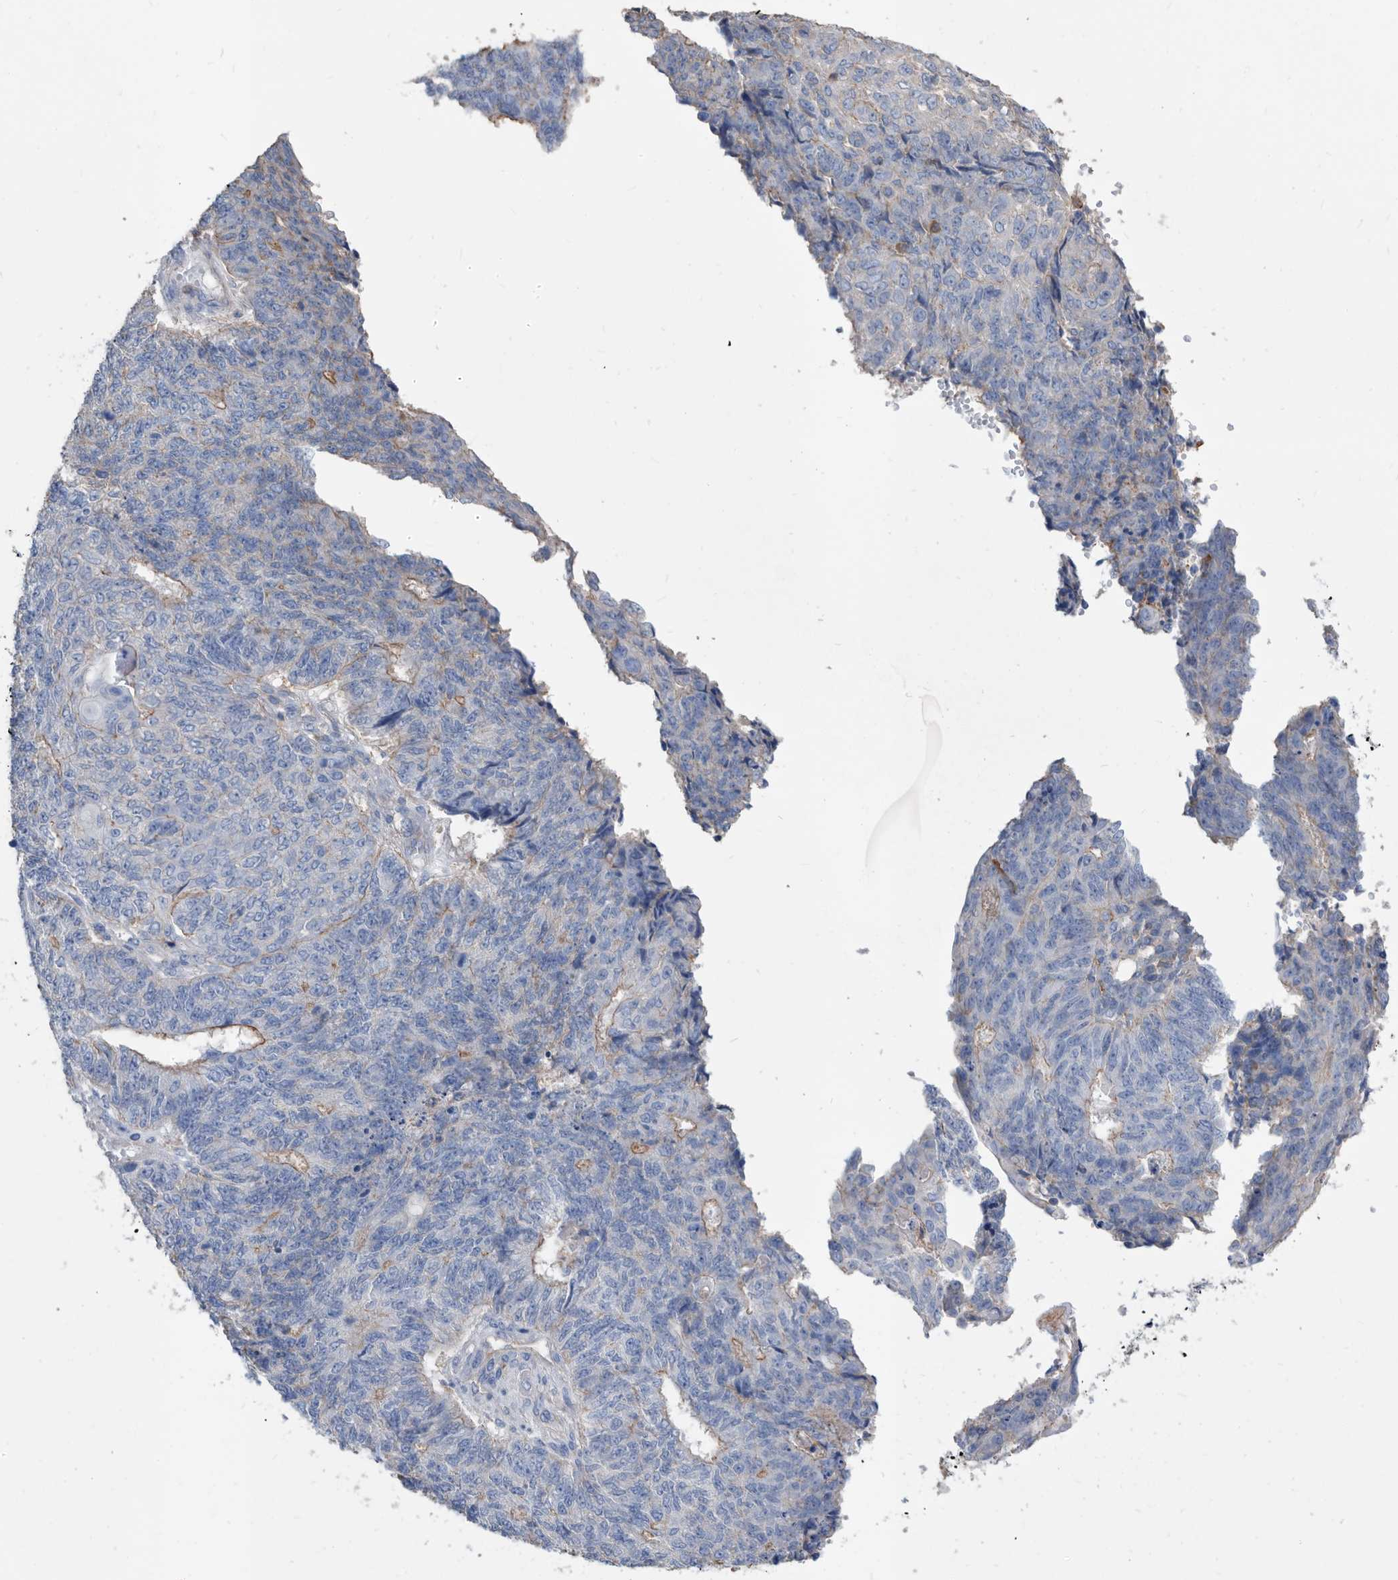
{"staining": {"intensity": "moderate", "quantity": "<25%", "location": "cytoplasmic/membranous"}, "tissue": "endometrial cancer", "cell_type": "Tumor cells", "image_type": "cancer", "snomed": [{"axis": "morphology", "description": "Adenocarcinoma, NOS"}, {"axis": "topography", "description": "Endometrium"}], "caption": "Immunohistochemical staining of human endometrial cancer demonstrates low levels of moderate cytoplasmic/membranous protein staining in approximately <25% of tumor cells. (Stains: DAB (3,3'-diaminobenzidine) in brown, nuclei in blue, Microscopy: brightfield microscopy at high magnification).", "gene": "MS4A4A", "patient": {"sex": "female", "age": 32}}